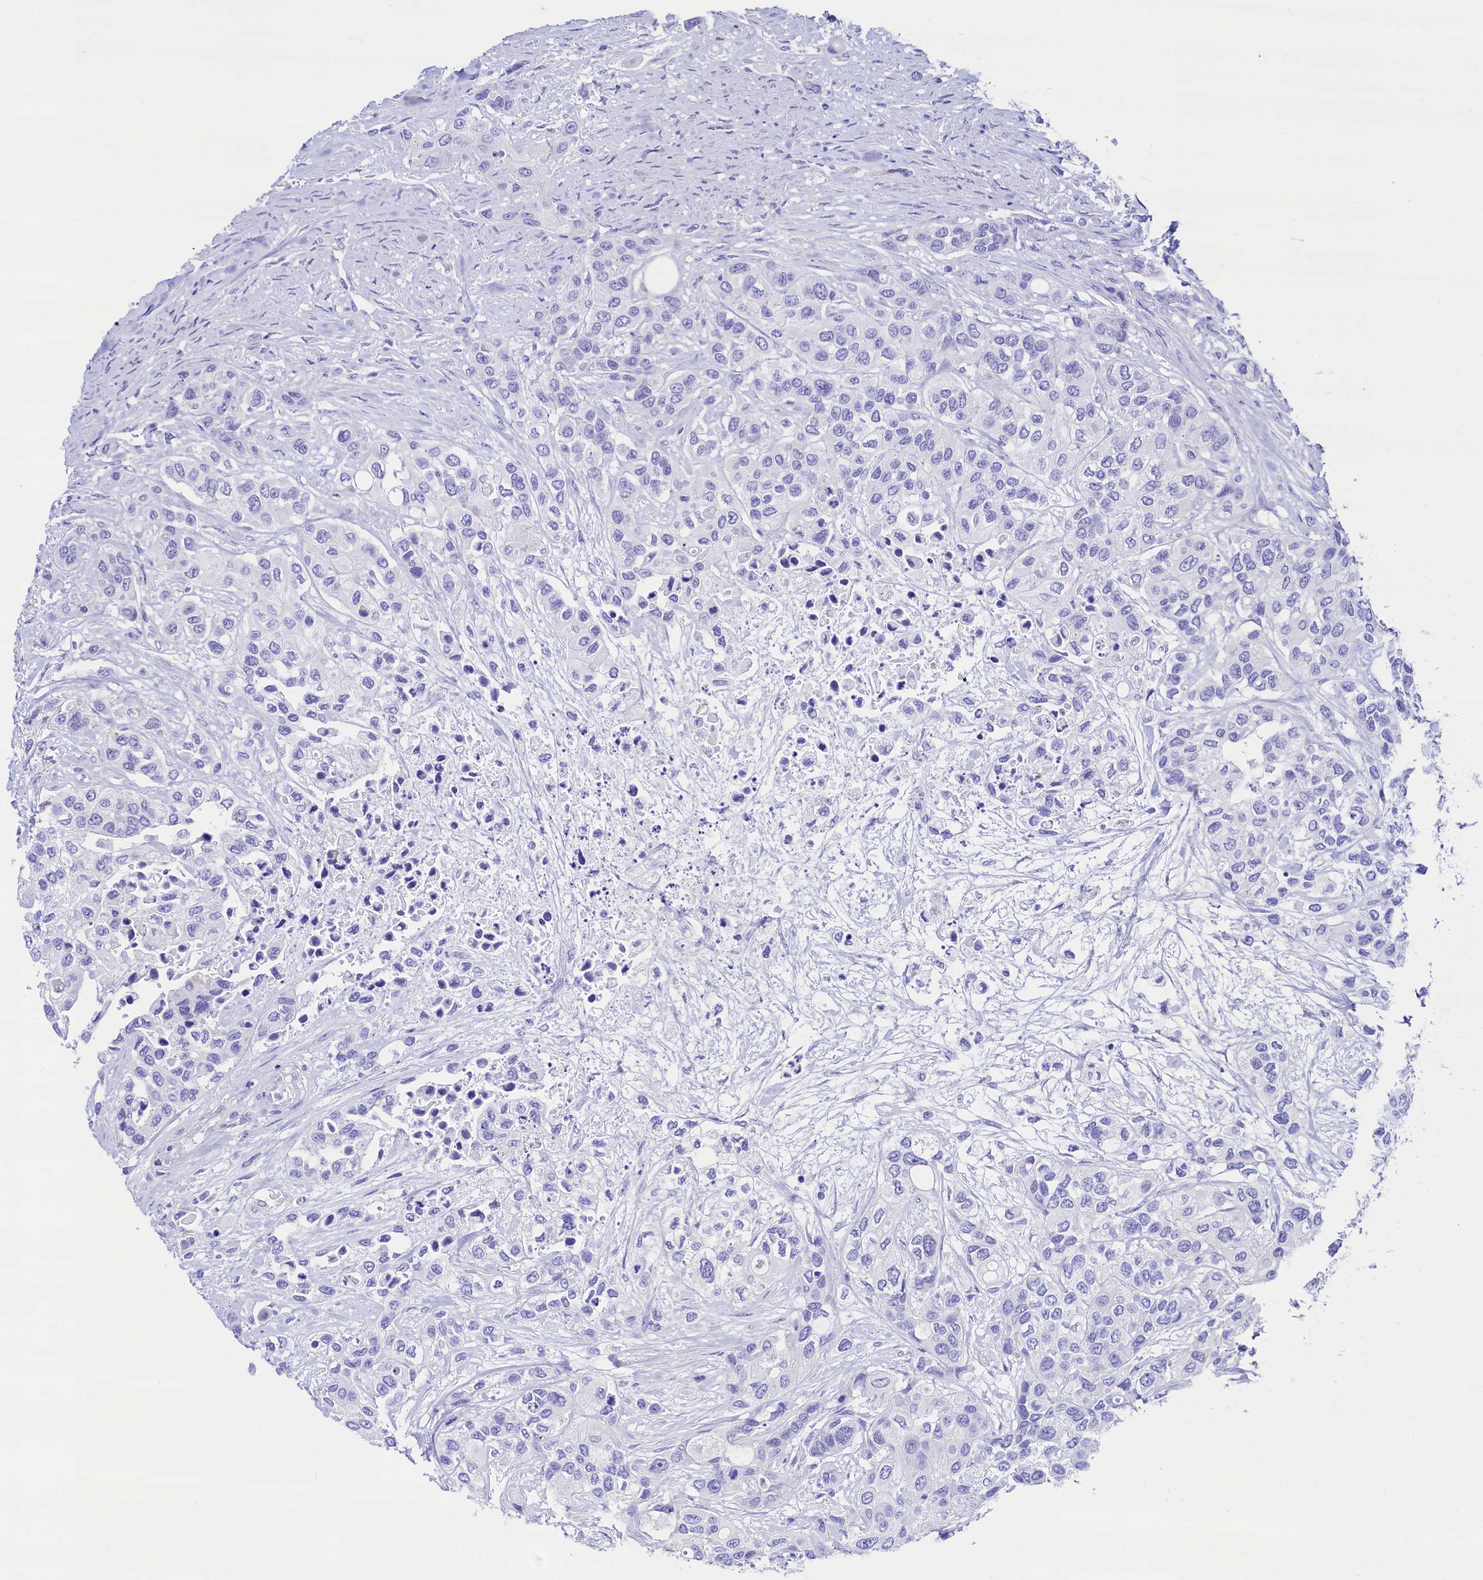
{"staining": {"intensity": "negative", "quantity": "none", "location": "none"}, "tissue": "urothelial cancer", "cell_type": "Tumor cells", "image_type": "cancer", "snomed": [{"axis": "morphology", "description": "Normal tissue, NOS"}, {"axis": "morphology", "description": "Urothelial carcinoma, High grade"}, {"axis": "topography", "description": "Vascular tissue"}, {"axis": "topography", "description": "Urinary bladder"}], "caption": "This is a image of immunohistochemistry staining of urothelial carcinoma (high-grade), which shows no expression in tumor cells. (DAB (3,3'-diaminobenzidine) immunohistochemistry (IHC) visualized using brightfield microscopy, high magnification).", "gene": "RBP3", "patient": {"sex": "female", "age": 56}}